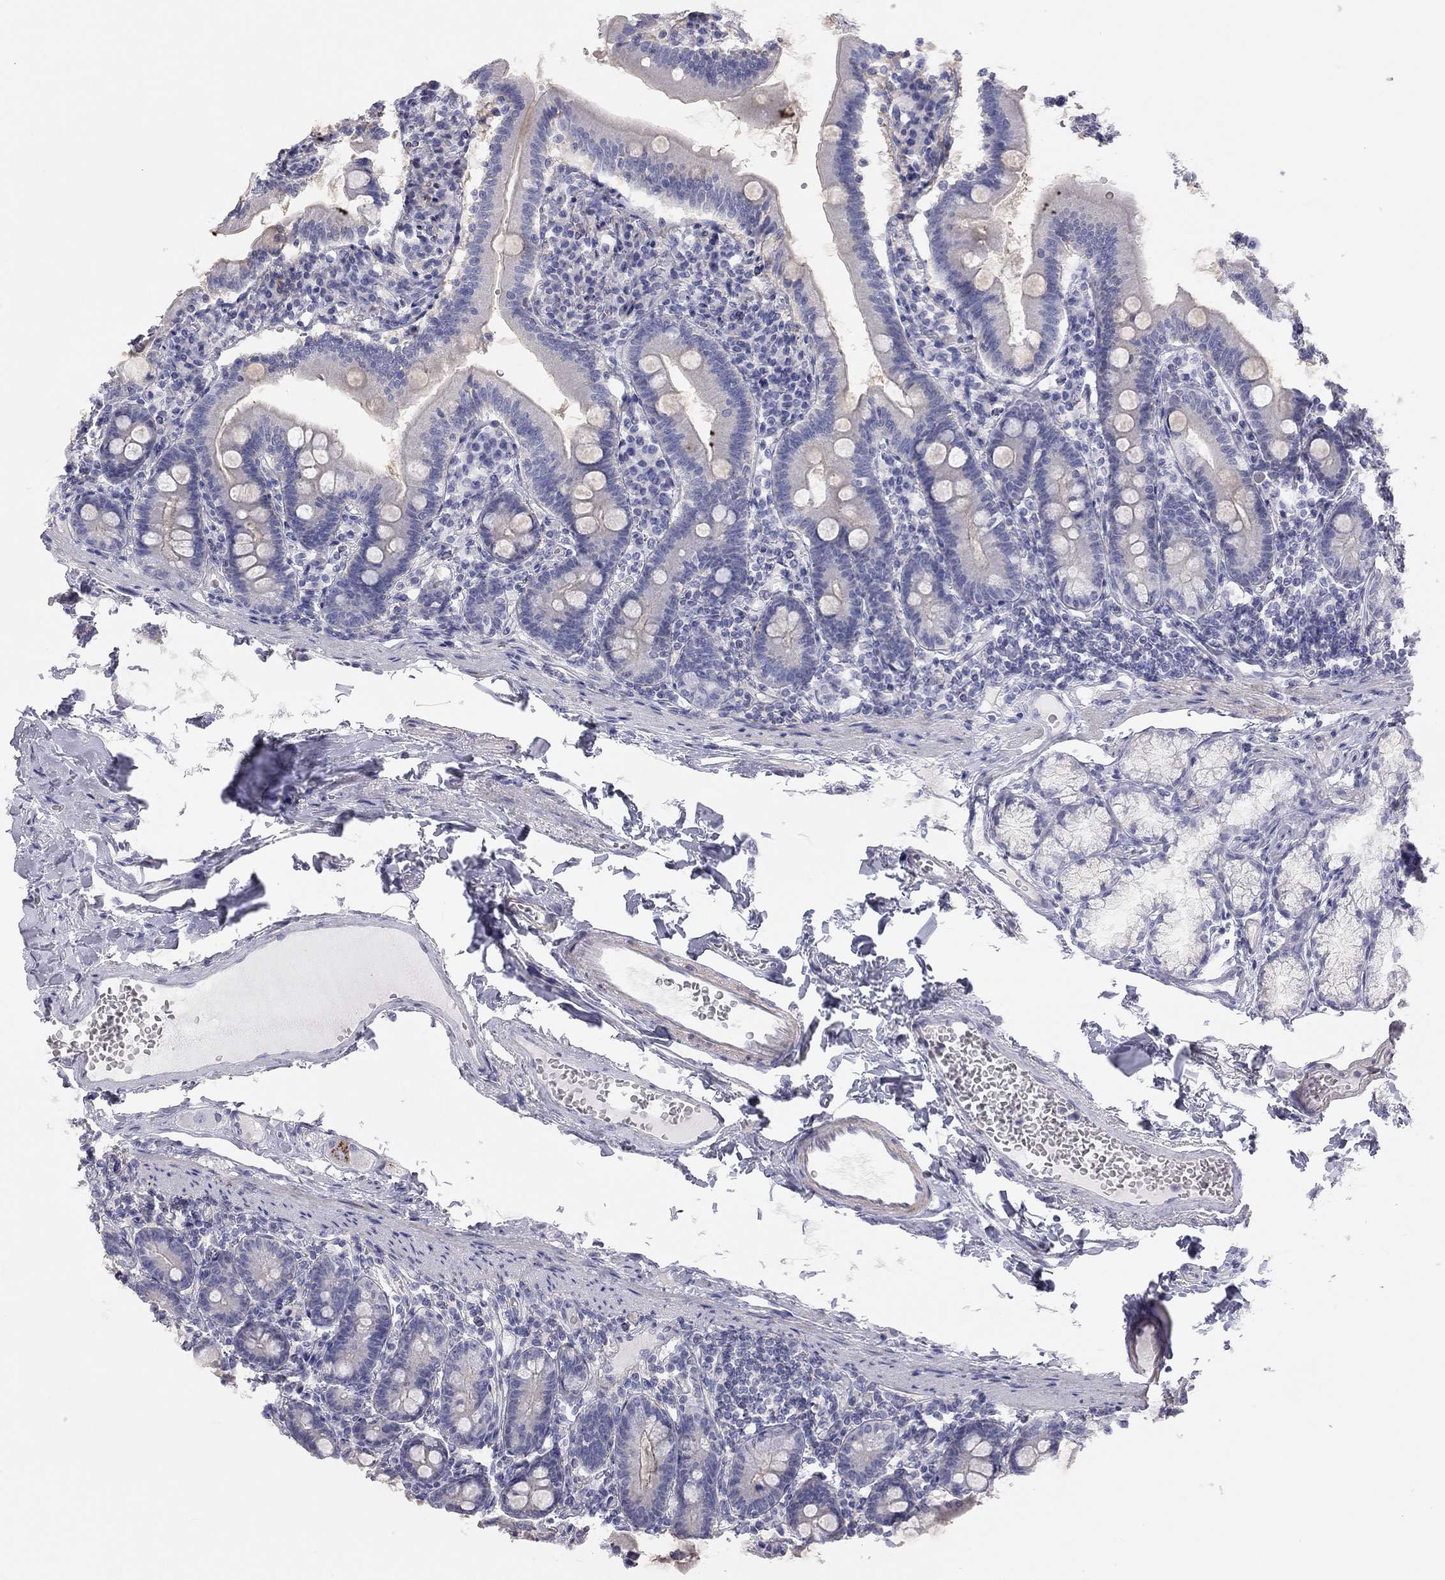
{"staining": {"intensity": "negative", "quantity": "none", "location": "none"}, "tissue": "duodenum", "cell_type": "Glandular cells", "image_type": "normal", "snomed": [{"axis": "morphology", "description": "Normal tissue, NOS"}, {"axis": "topography", "description": "Duodenum"}], "caption": "Duodenum was stained to show a protein in brown. There is no significant staining in glandular cells. The staining was performed using DAB (3,3'-diaminobenzidine) to visualize the protein expression in brown, while the nuclei were stained in blue with hematoxylin (Magnification: 20x).", "gene": "ADCYAP1", "patient": {"sex": "female", "age": 67}}